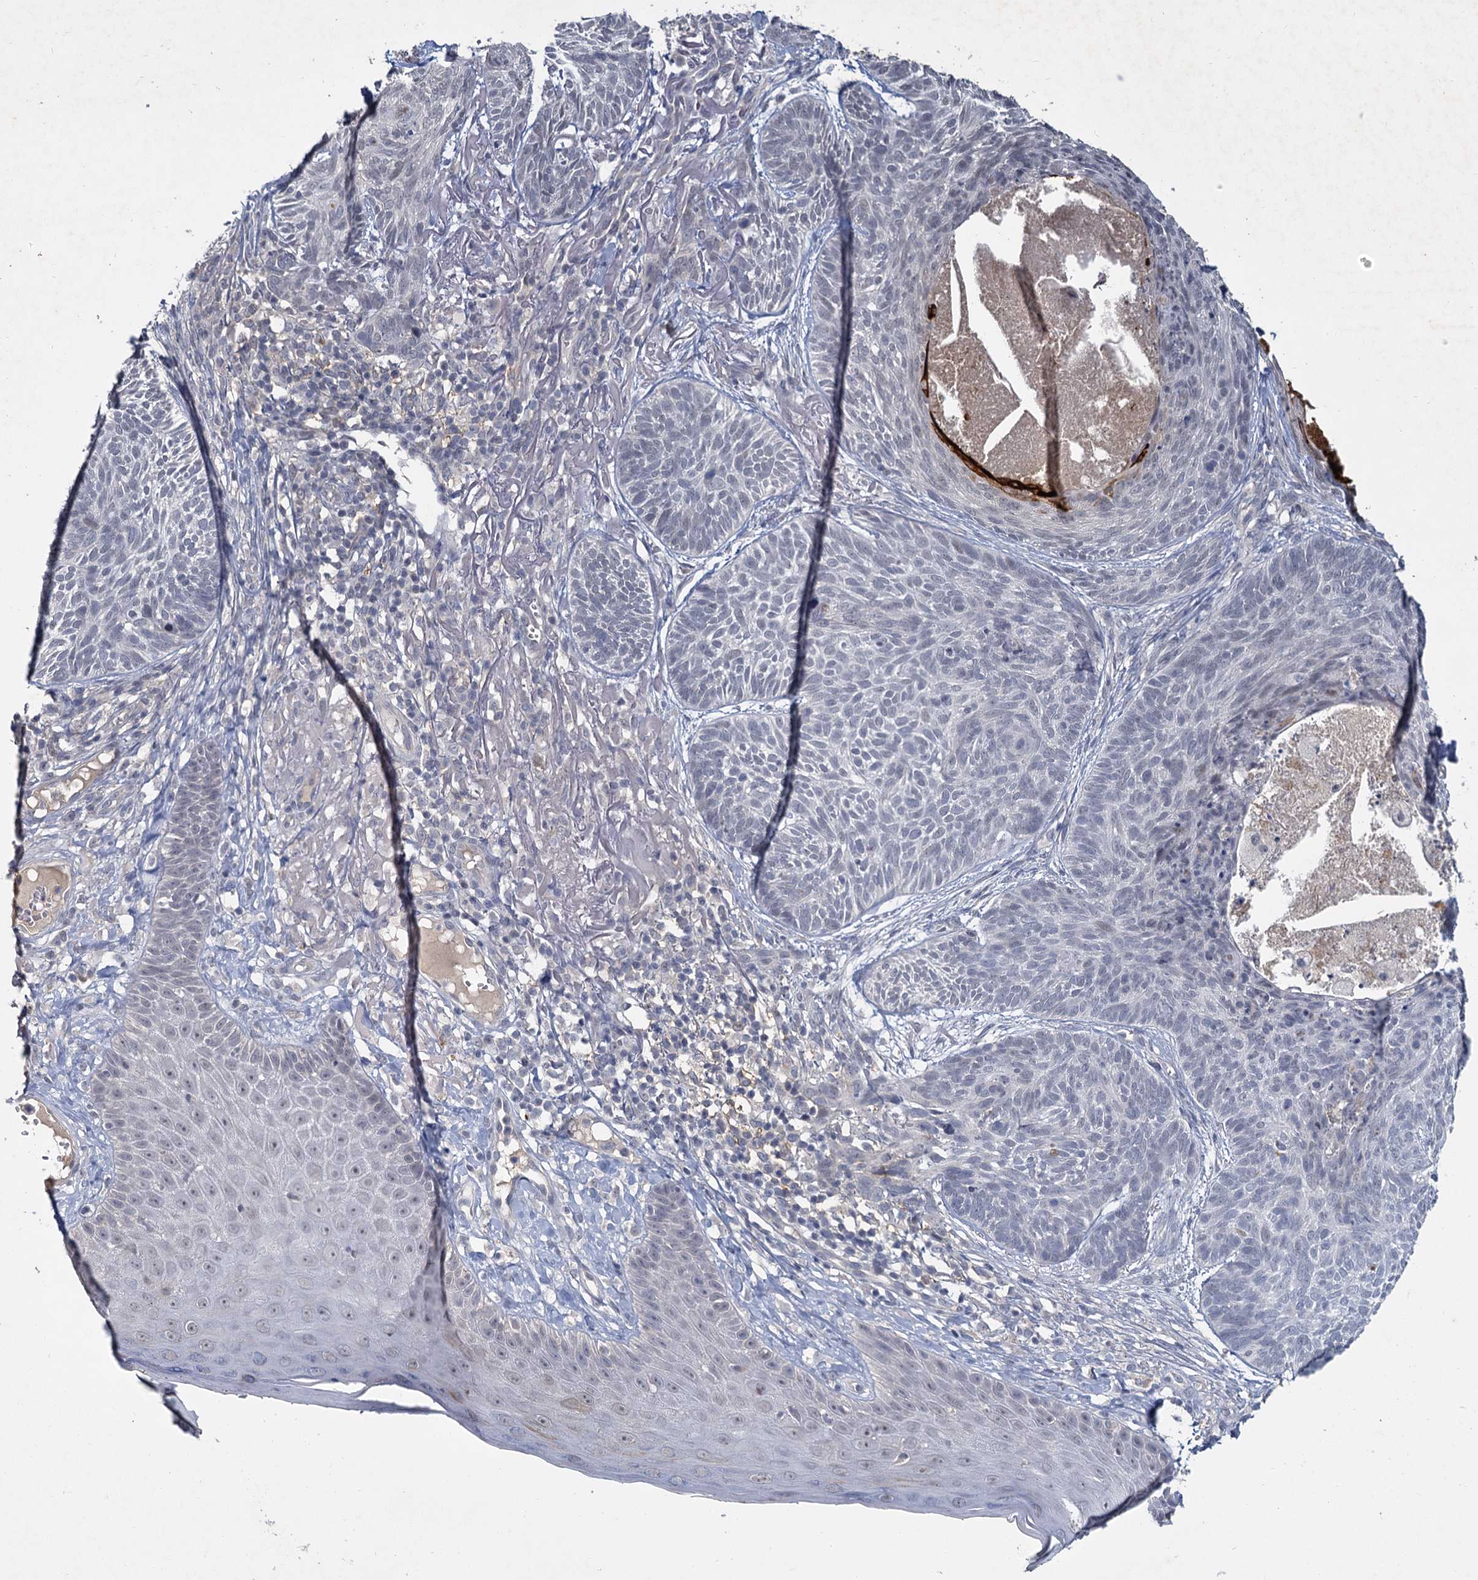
{"staining": {"intensity": "negative", "quantity": "none", "location": "none"}, "tissue": "skin cancer", "cell_type": "Tumor cells", "image_type": "cancer", "snomed": [{"axis": "morphology", "description": "Normal tissue, NOS"}, {"axis": "morphology", "description": "Basal cell carcinoma"}, {"axis": "topography", "description": "Skin"}], "caption": "Basal cell carcinoma (skin) was stained to show a protein in brown. There is no significant positivity in tumor cells. Nuclei are stained in blue.", "gene": "MUCL1", "patient": {"sex": "male", "age": 66}}